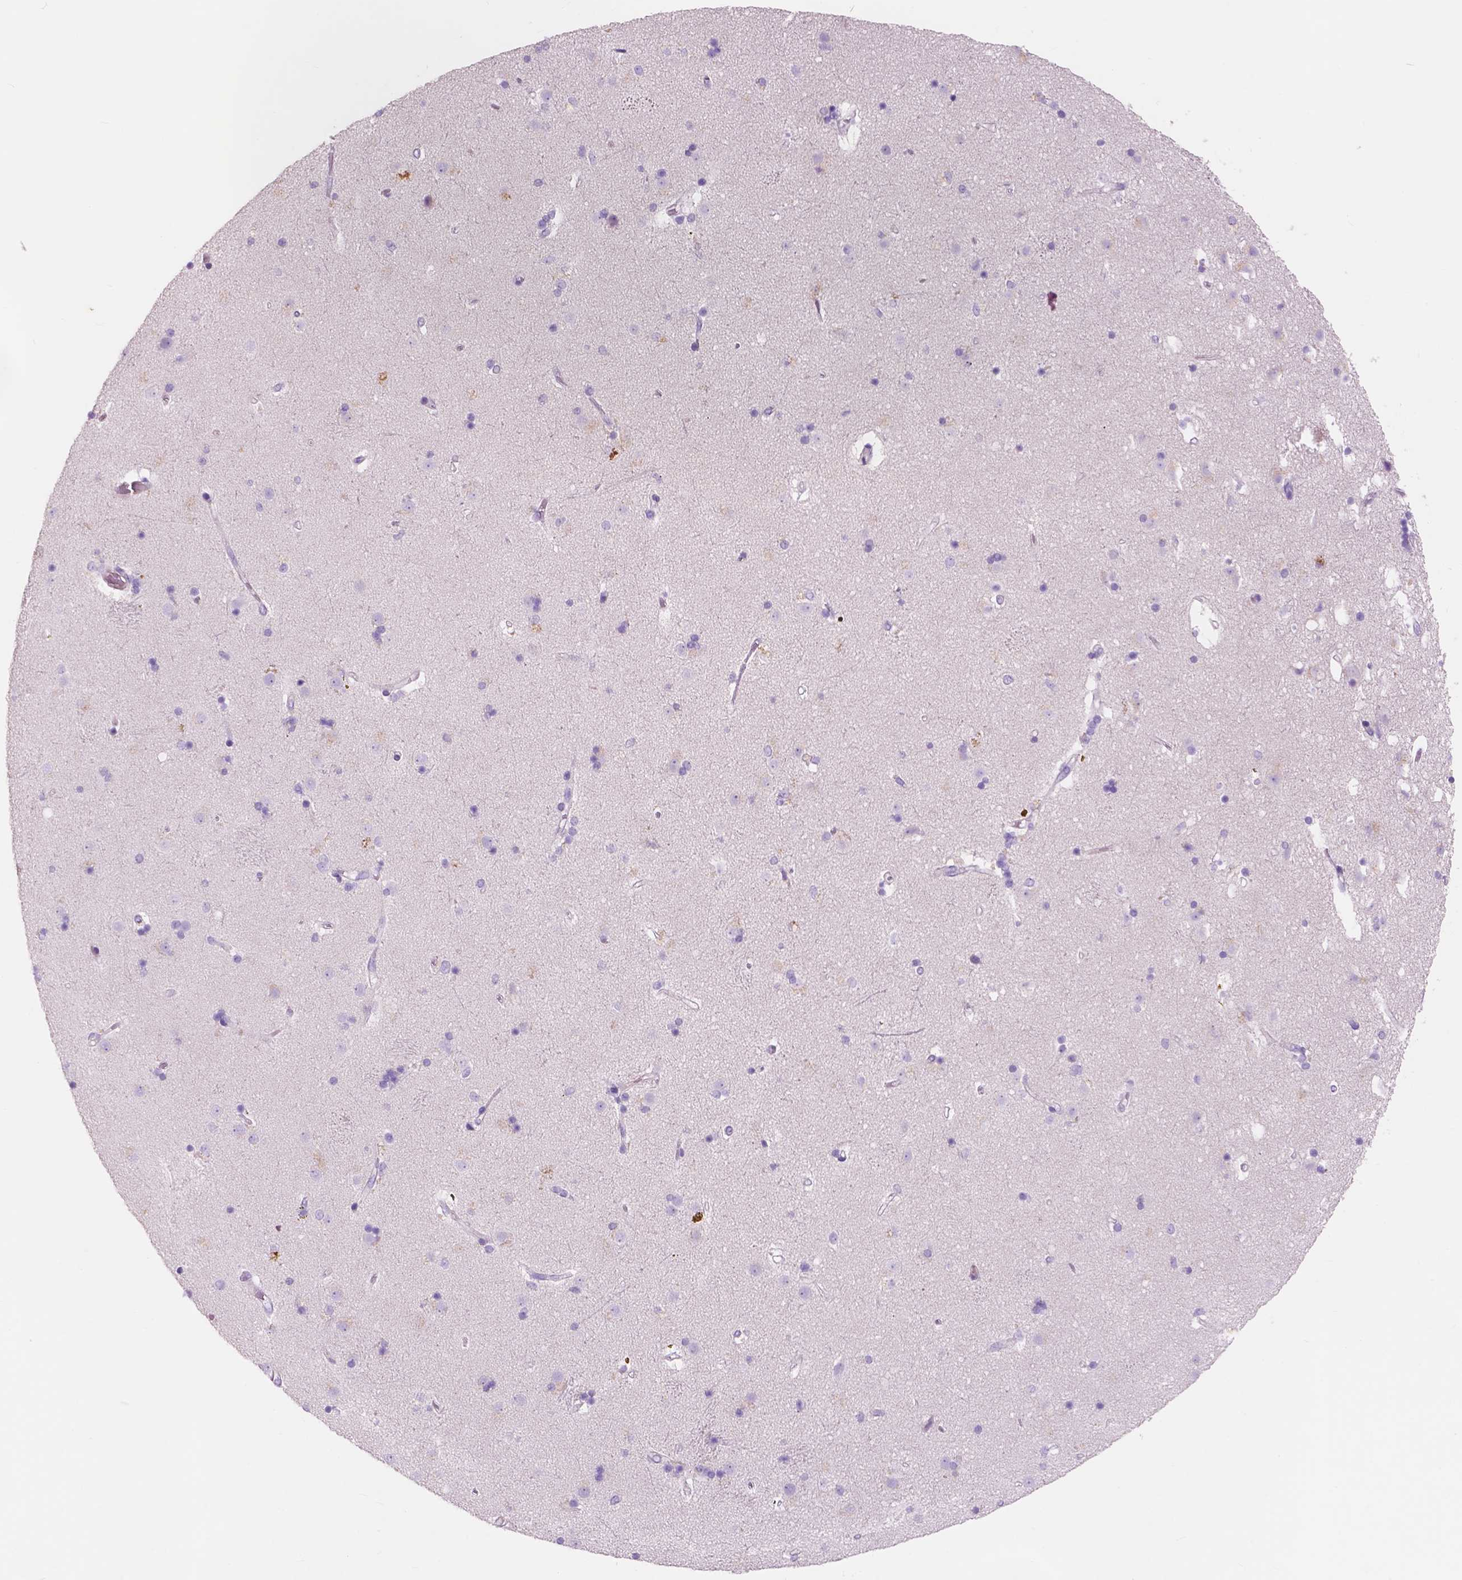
{"staining": {"intensity": "negative", "quantity": "none", "location": "none"}, "tissue": "caudate", "cell_type": "Glial cells", "image_type": "normal", "snomed": [{"axis": "morphology", "description": "Normal tissue, NOS"}, {"axis": "topography", "description": "Lateral ventricle wall"}], "caption": "This micrograph is of benign caudate stained with IHC to label a protein in brown with the nuclei are counter-stained blue. There is no expression in glial cells.", "gene": "CUZD1", "patient": {"sex": "female", "age": 71}}